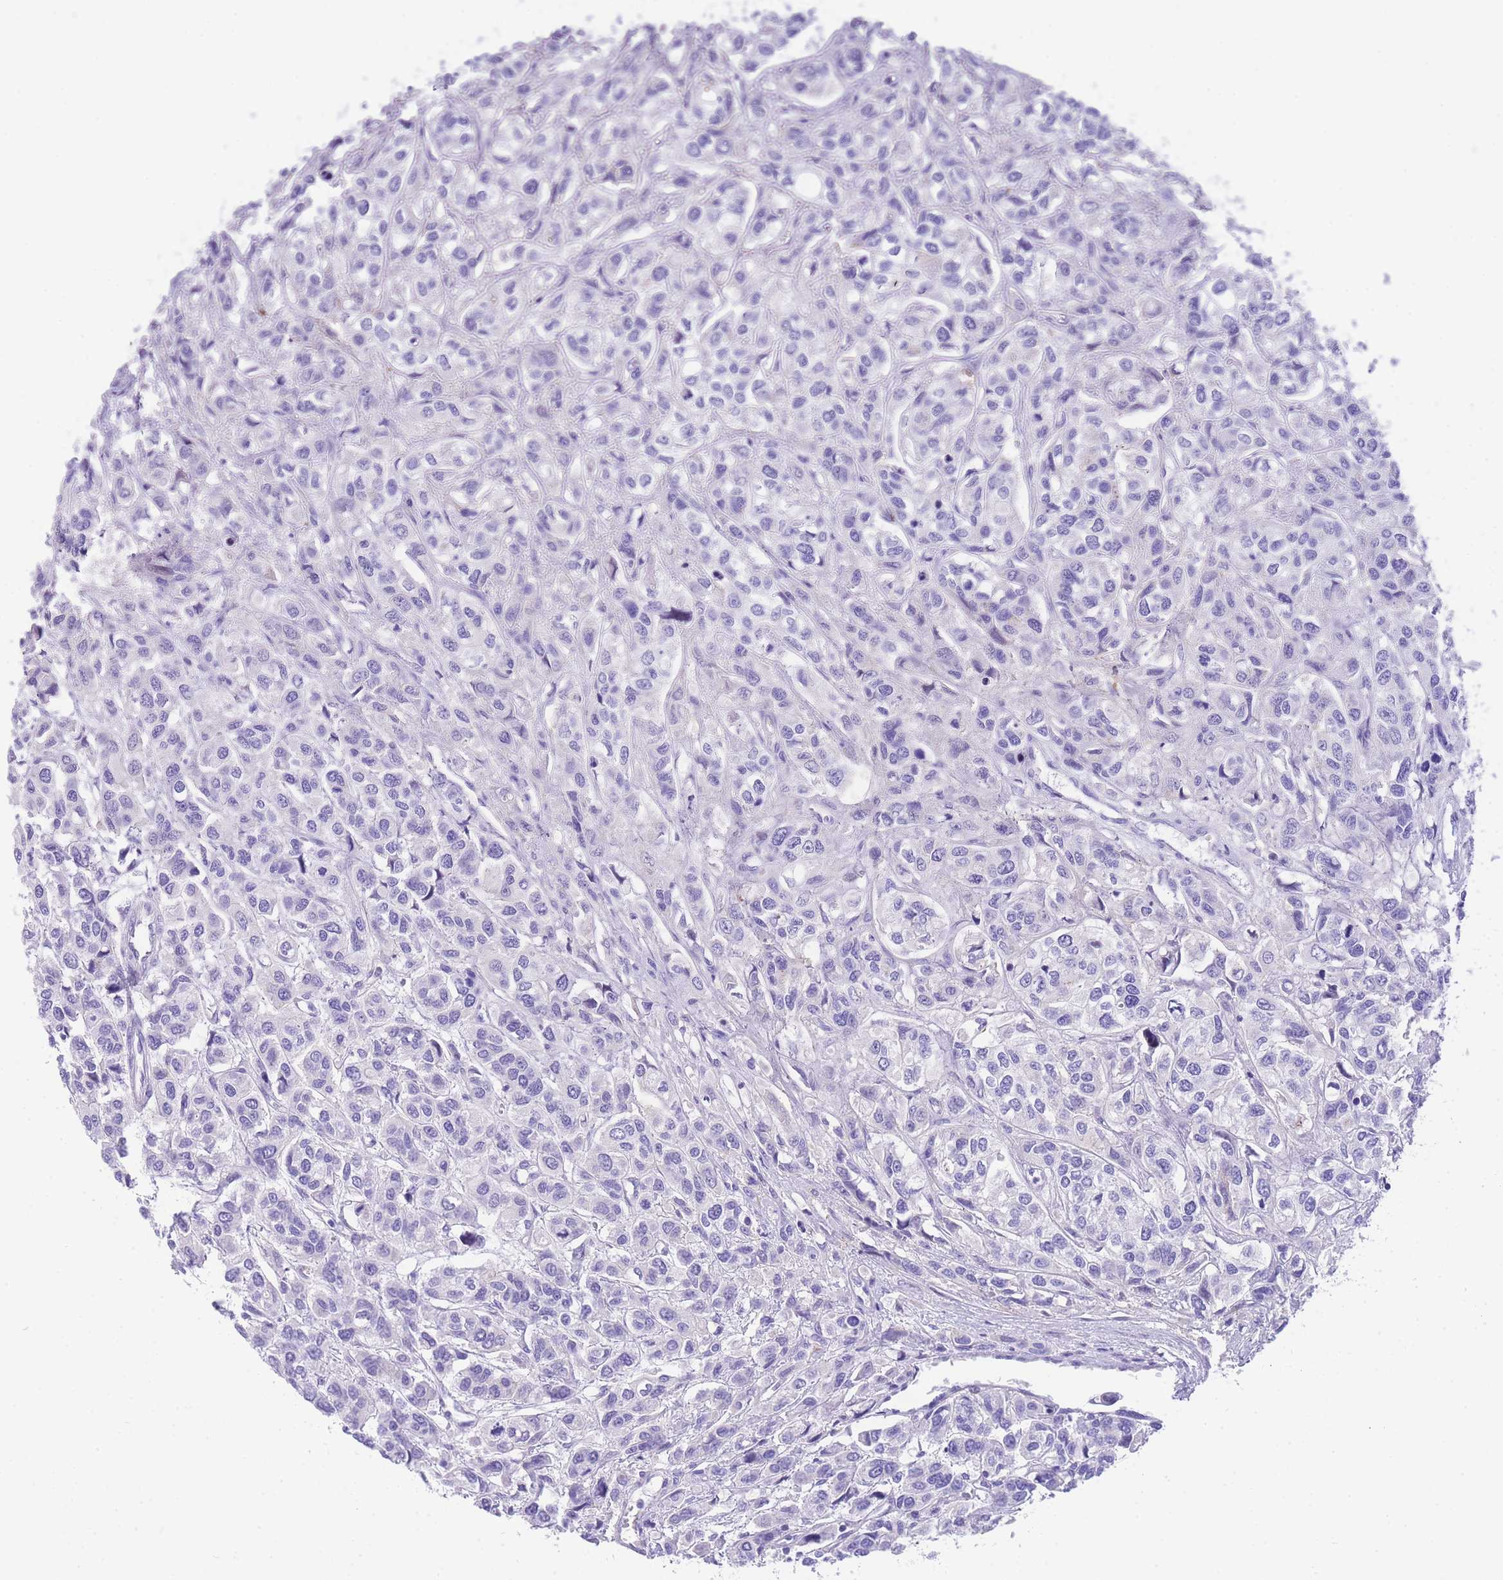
{"staining": {"intensity": "negative", "quantity": "none", "location": "none"}, "tissue": "urothelial cancer", "cell_type": "Tumor cells", "image_type": "cancer", "snomed": [{"axis": "morphology", "description": "Urothelial carcinoma, High grade"}, {"axis": "topography", "description": "Urinary bladder"}], "caption": "An immunohistochemistry (IHC) micrograph of high-grade urothelial carcinoma is shown. There is no staining in tumor cells of high-grade urothelial carcinoma.", "gene": "TIFAB", "patient": {"sex": "male", "age": 67}}